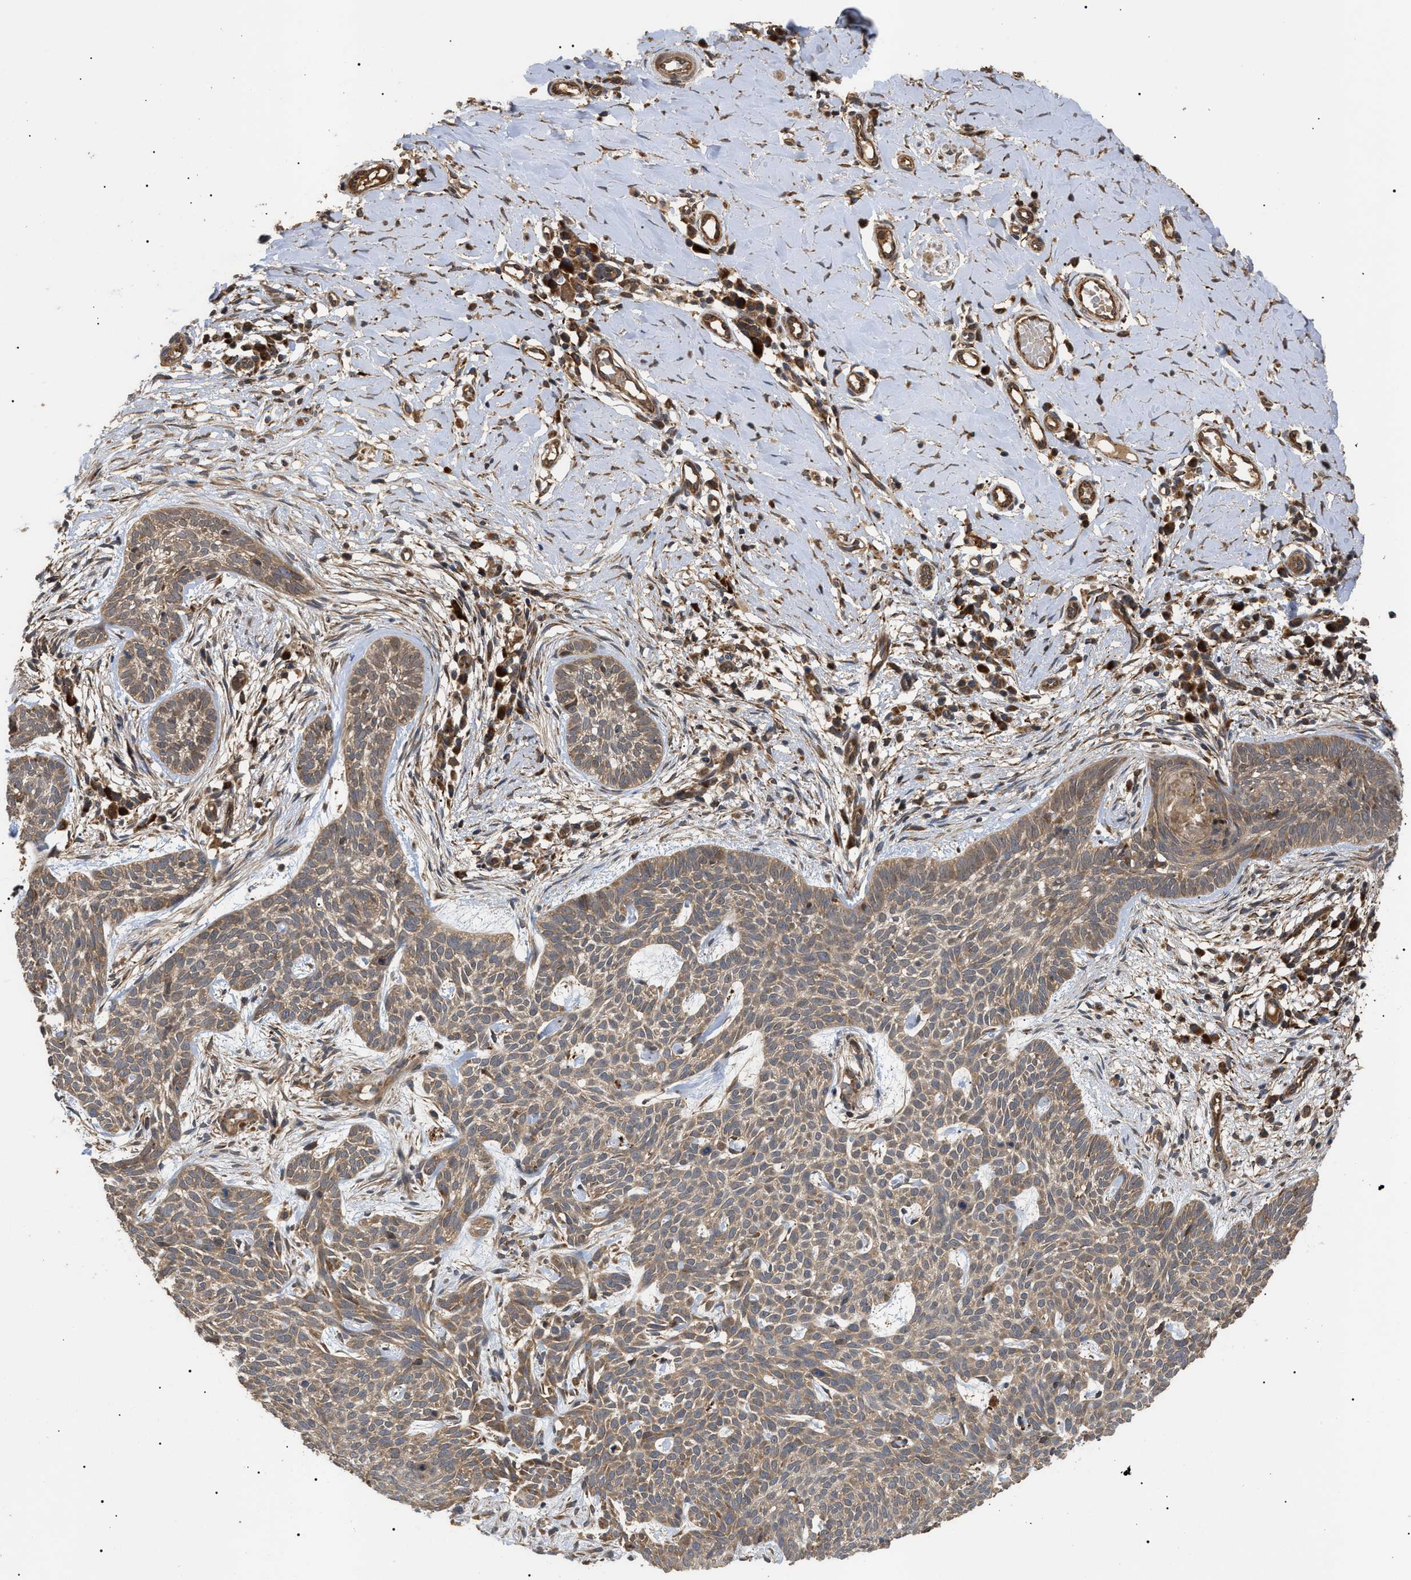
{"staining": {"intensity": "weak", "quantity": ">75%", "location": "cytoplasmic/membranous"}, "tissue": "skin cancer", "cell_type": "Tumor cells", "image_type": "cancer", "snomed": [{"axis": "morphology", "description": "Basal cell carcinoma"}, {"axis": "topography", "description": "Skin"}], "caption": "Tumor cells show weak cytoplasmic/membranous expression in approximately >75% of cells in skin cancer.", "gene": "ASTL", "patient": {"sex": "female", "age": 59}}